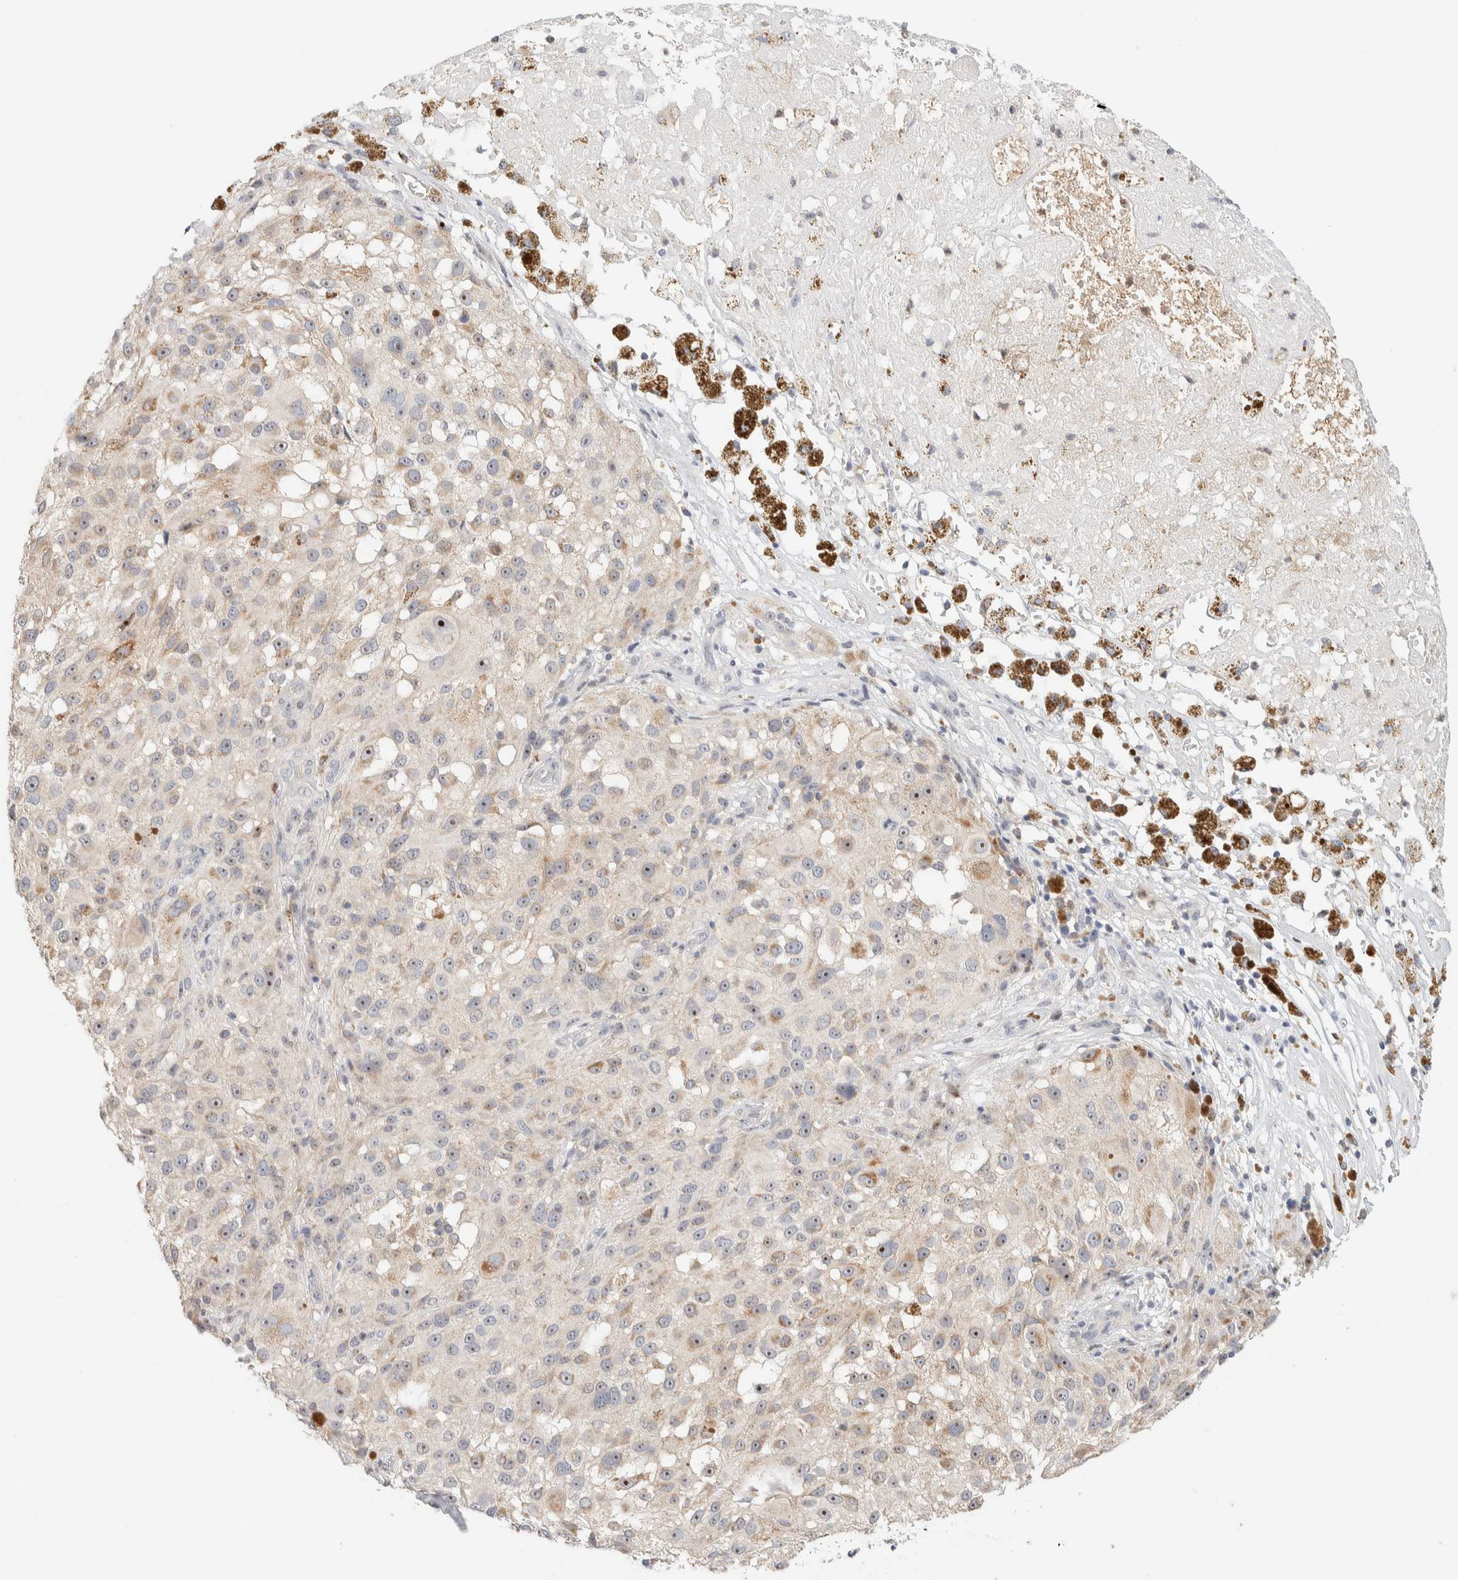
{"staining": {"intensity": "moderate", "quantity": "<25%", "location": "nuclear"}, "tissue": "melanoma", "cell_type": "Tumor cells", "image_type": "cancer", "snomed": [{"axis": "morphology", "description": "Necrosis, NOS"}, {"axis": "morphology", "description": "Malignant melanoma, NOS"}, {"axis": "topography", "description": "Skin"}], "caption": "An IHC photomicrograph of neoplastic tissue is shown. Protein staining in brown shows moderate nuclear positivity in malignant melanoma within tumor cells.", "gene": "HDHD3", "patient": {"sex": "female", "age": 87}}